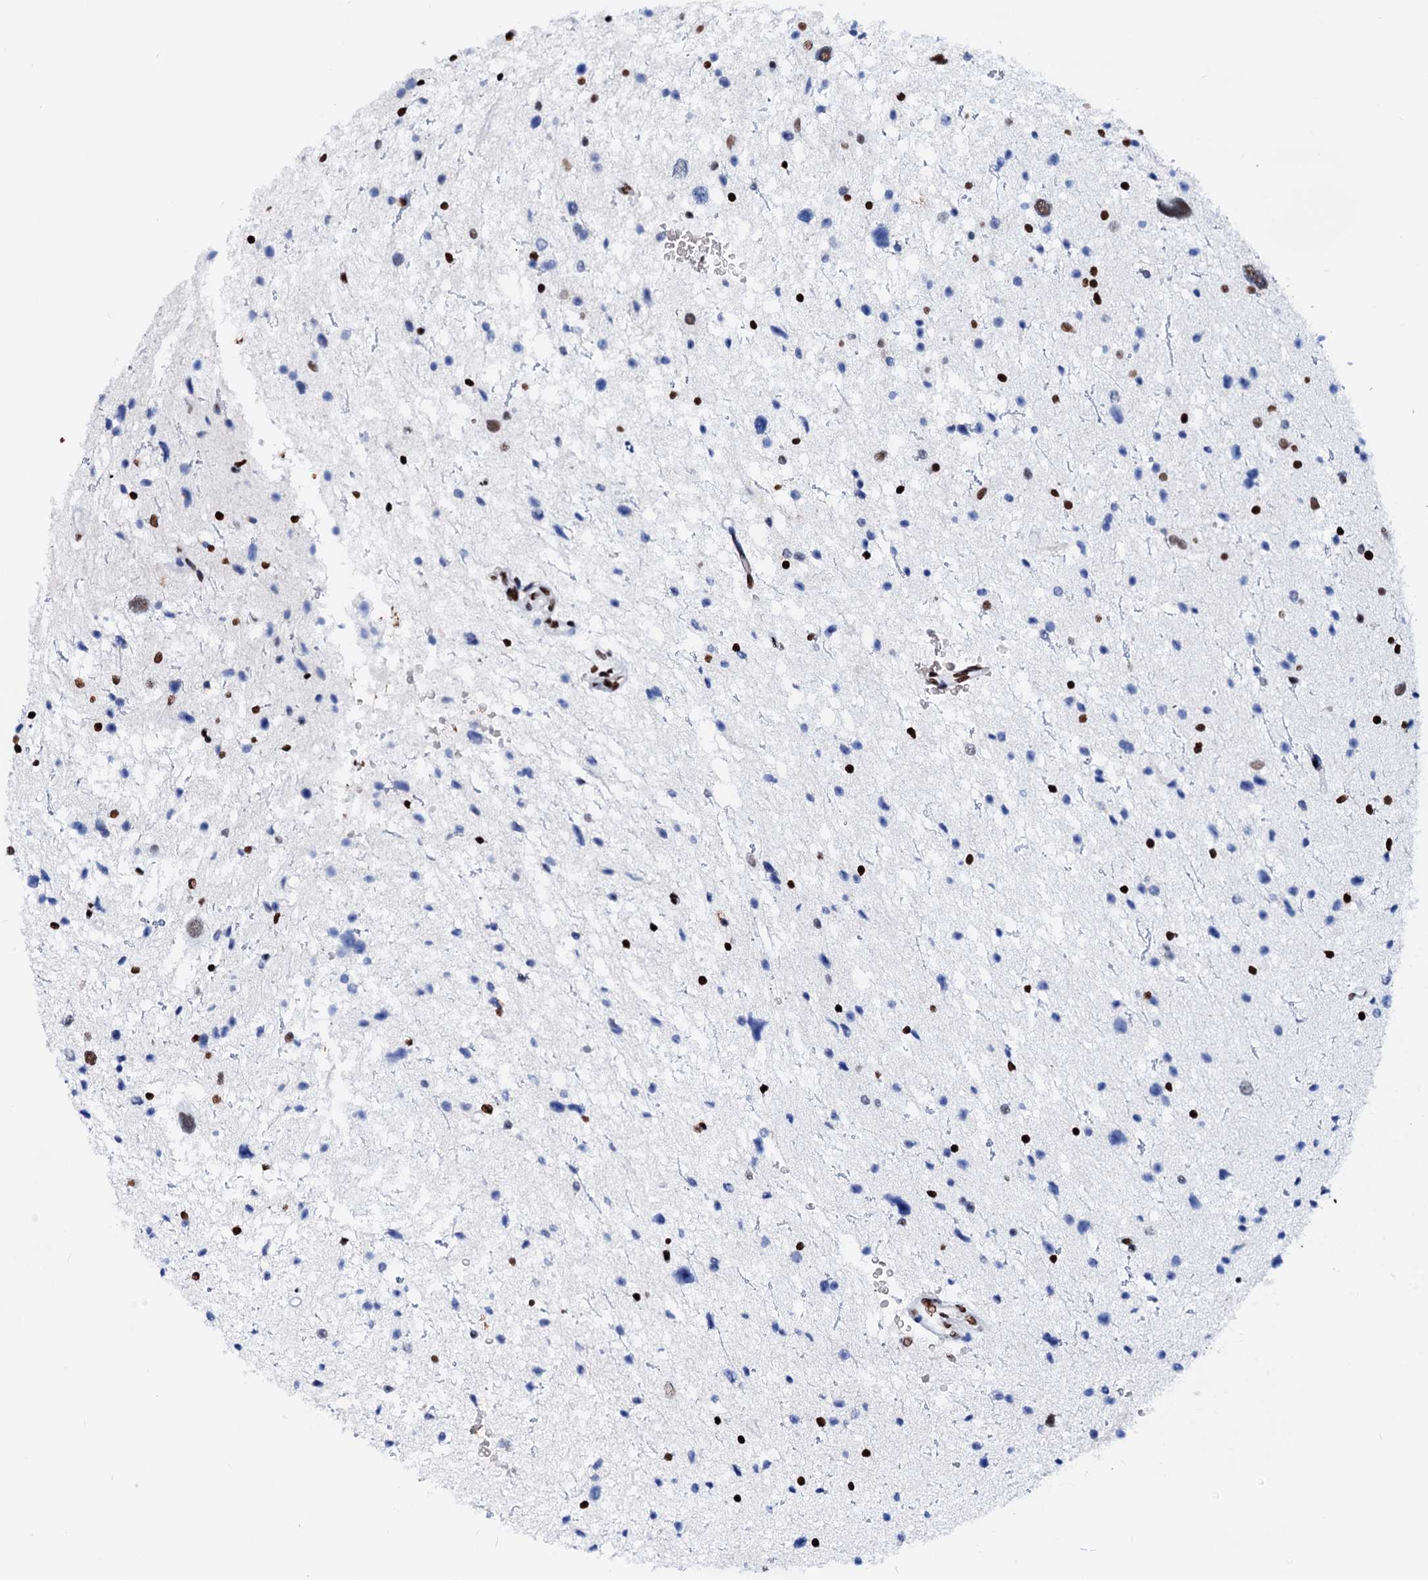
{"staining": {"intensity": "strong", "quantity": "<25%", "location": "nuclear"}, "tissue": "glioma", "cell_type": "Tumor cells", "image_type": "cancer", "snomed": [{"axis": "morphology", "description": "Glioma, malignant, Low grade"}, {"axis": "topography", "description": "Brain"}], "caption": "Tumor cells display medium levels of strong nuclear expression in about <25% of cells in human malignant glioma (low-grade).", "gene": "RALY", "patient": {"sex": "female", "age": 37}}